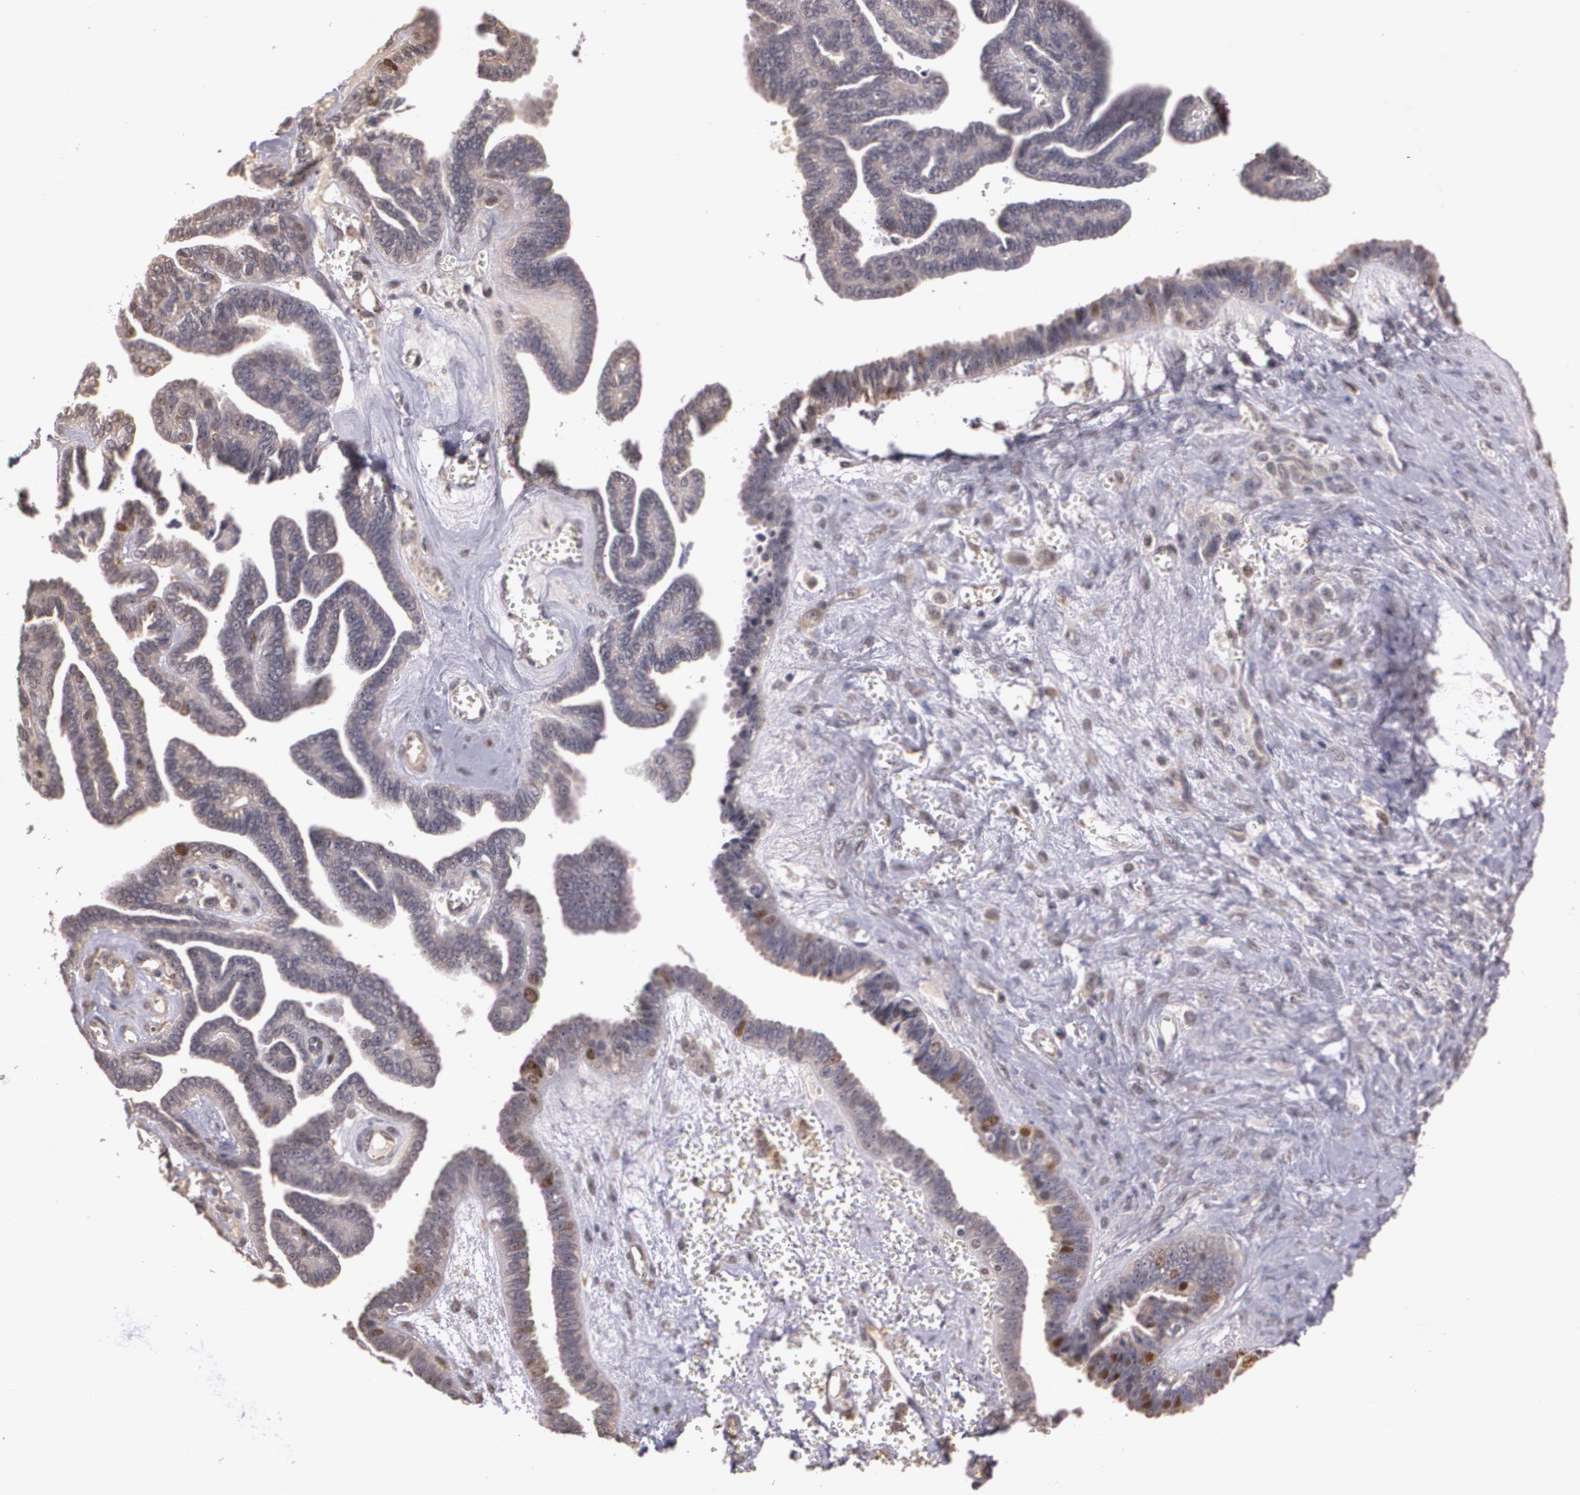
{"staining": {"intensity": "moderate", "quantity": "25%-75%", "location": "cytoplasmic/membranous,nuclear"}, "tissue": "ovarian cancer", "cell_type": "Tumor cells", "image_type": "cancer", "snomed": [{"axis": "morphology", "description": "Cystadenocarcinoma, serous, NOS"}, {"axis": "topography", "description": "Ovary"}], "caption": "A brown stain highlights moderate cytoplasmic/membranous and nuclear positivity of a protein in ovarian serous cystadenocarcinoma tumor cells. (brown staining indicates protein expression, while blue staining denotes nuclei).", "gene": "BRCA1", "patient": {"sex": "female", "age": 71}}